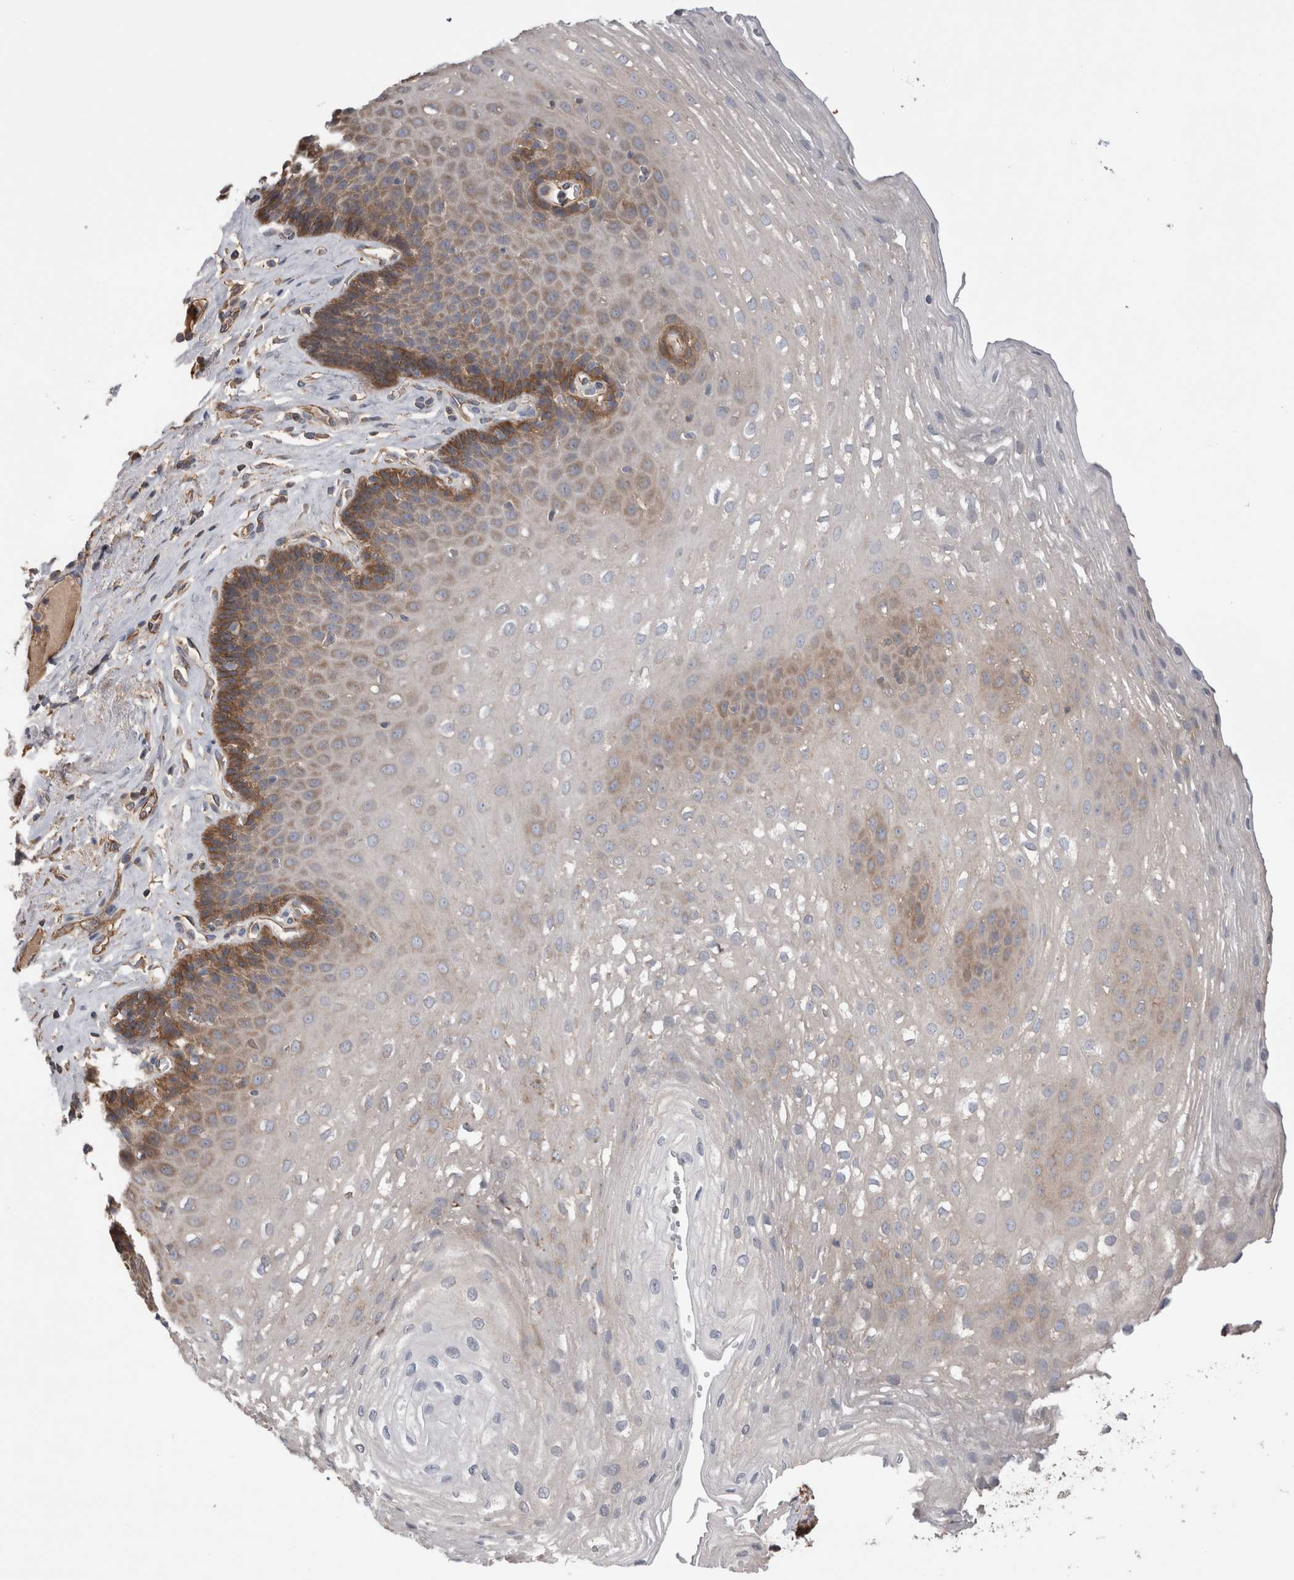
{"staining": {"intensity": "moderate", "quantity": "<25%", "location": "cytoplasmic/membranous"}, "tissue": "esophagus", "cell_type": "Squamous epithelial cells", "image_type": "normal", "snomed": [{"axis": "morphology", "description": "Normal tissue, NOS"}, {"axis": "topography", "description": "Esophagus"}], "caption": "An IHC image of normal tissue is shown. Protein staining in brown highlights moderate cytoplasmic/membranous positivity in esophagus within squamous epithelial cells. The staining was performed using DAB, with brown indicating positive protein expression. Nuclei are stained blue with hematoxylin.", "gene": "LIMA1", "patient": {"sex": "female", "age": 66}}